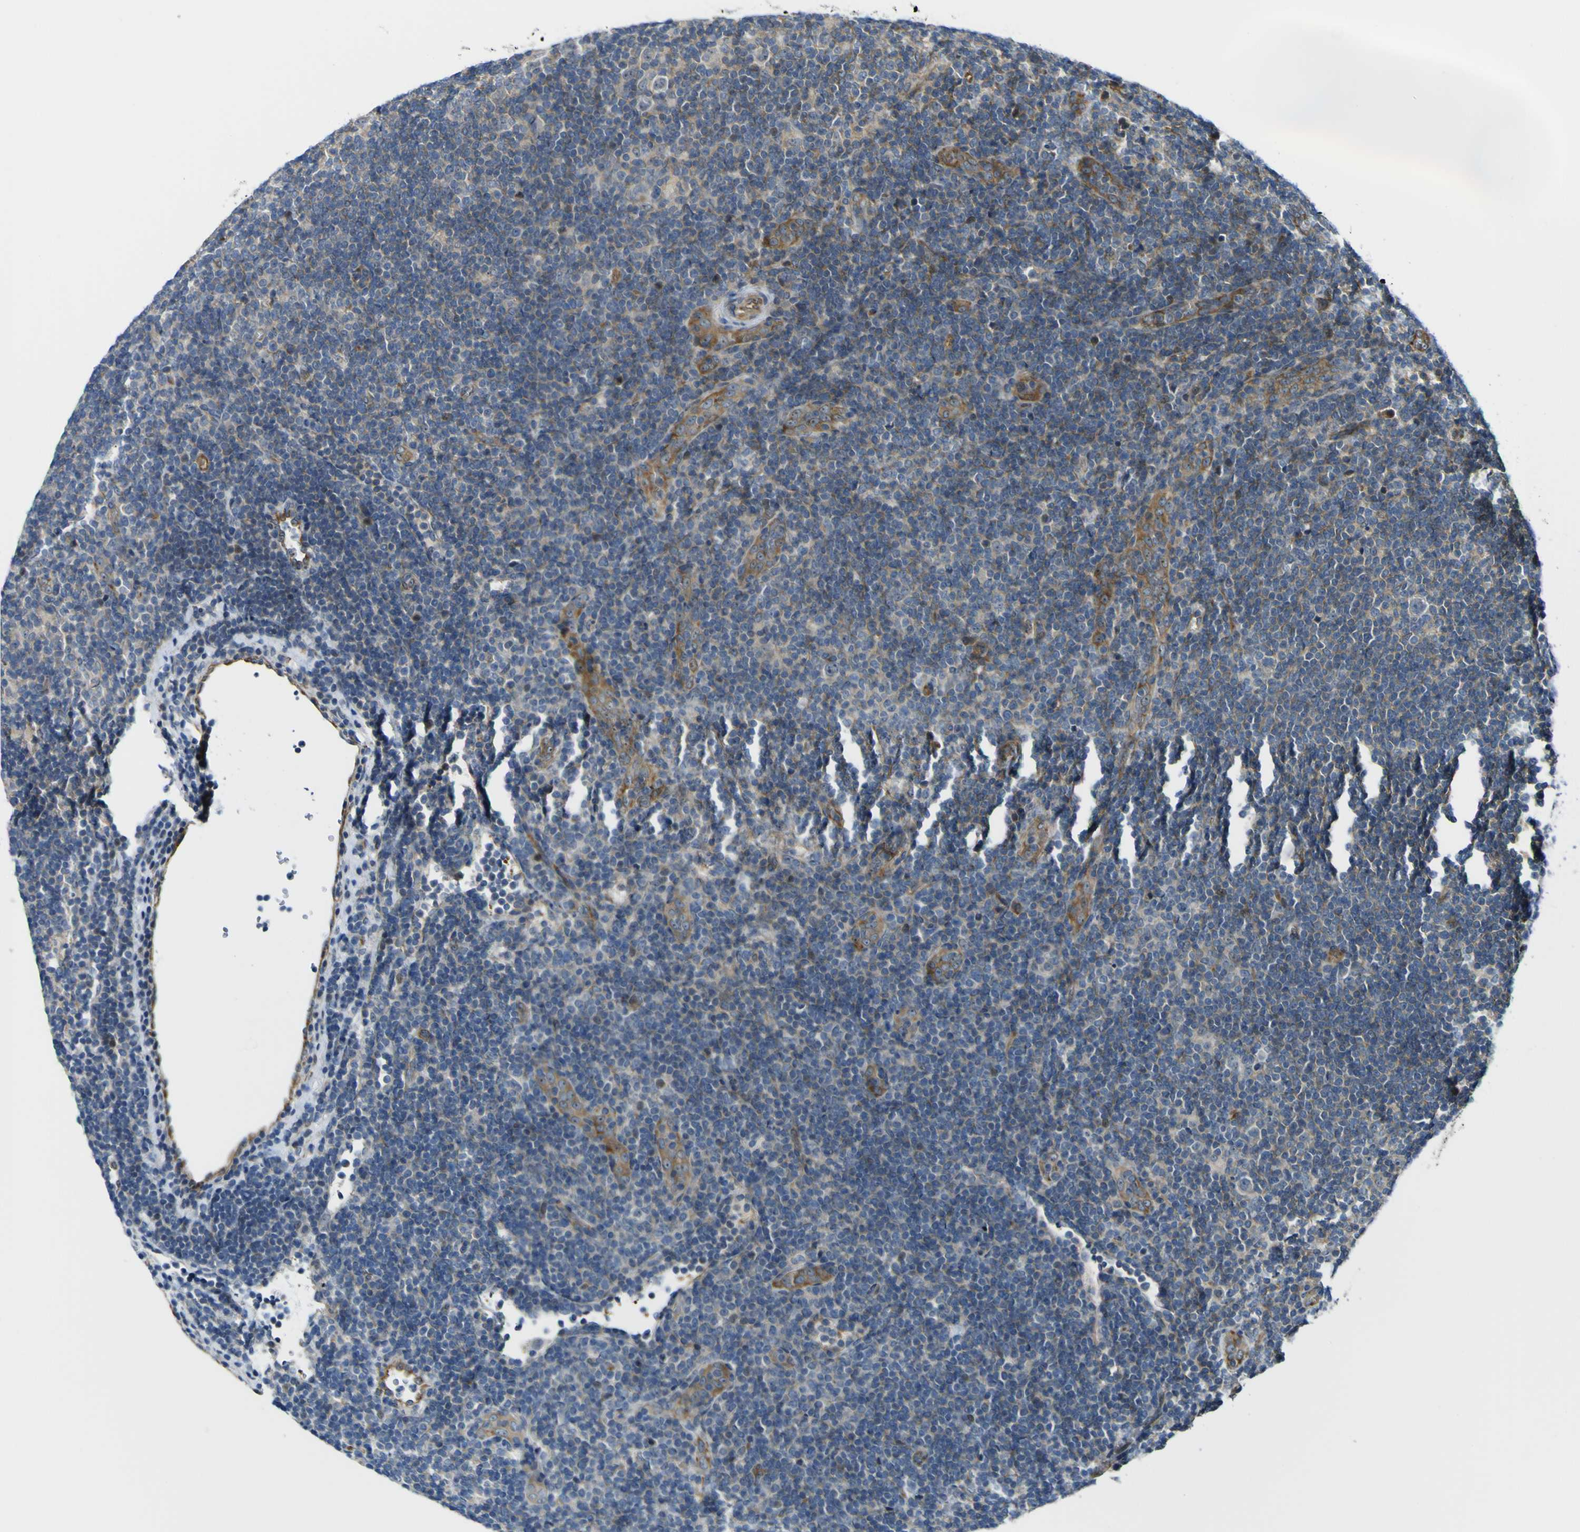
{"staining": {"intensity": "negative", "quantity": "none", "location": "none"}, "tissue": "lymphoma", "cell_type": "Tumor cells", "image_type": "cancer", "snomed": [{"axis": "morphology", "description": "Hodgkin's disease, NOS"}, {"axis": "topography", "description": "Lymph node"}], "caption": "Tumor cells show no significant positivity in lymphoma.", "gene": "KDM7A", "patient": {"sex": "female", "age": 57}}